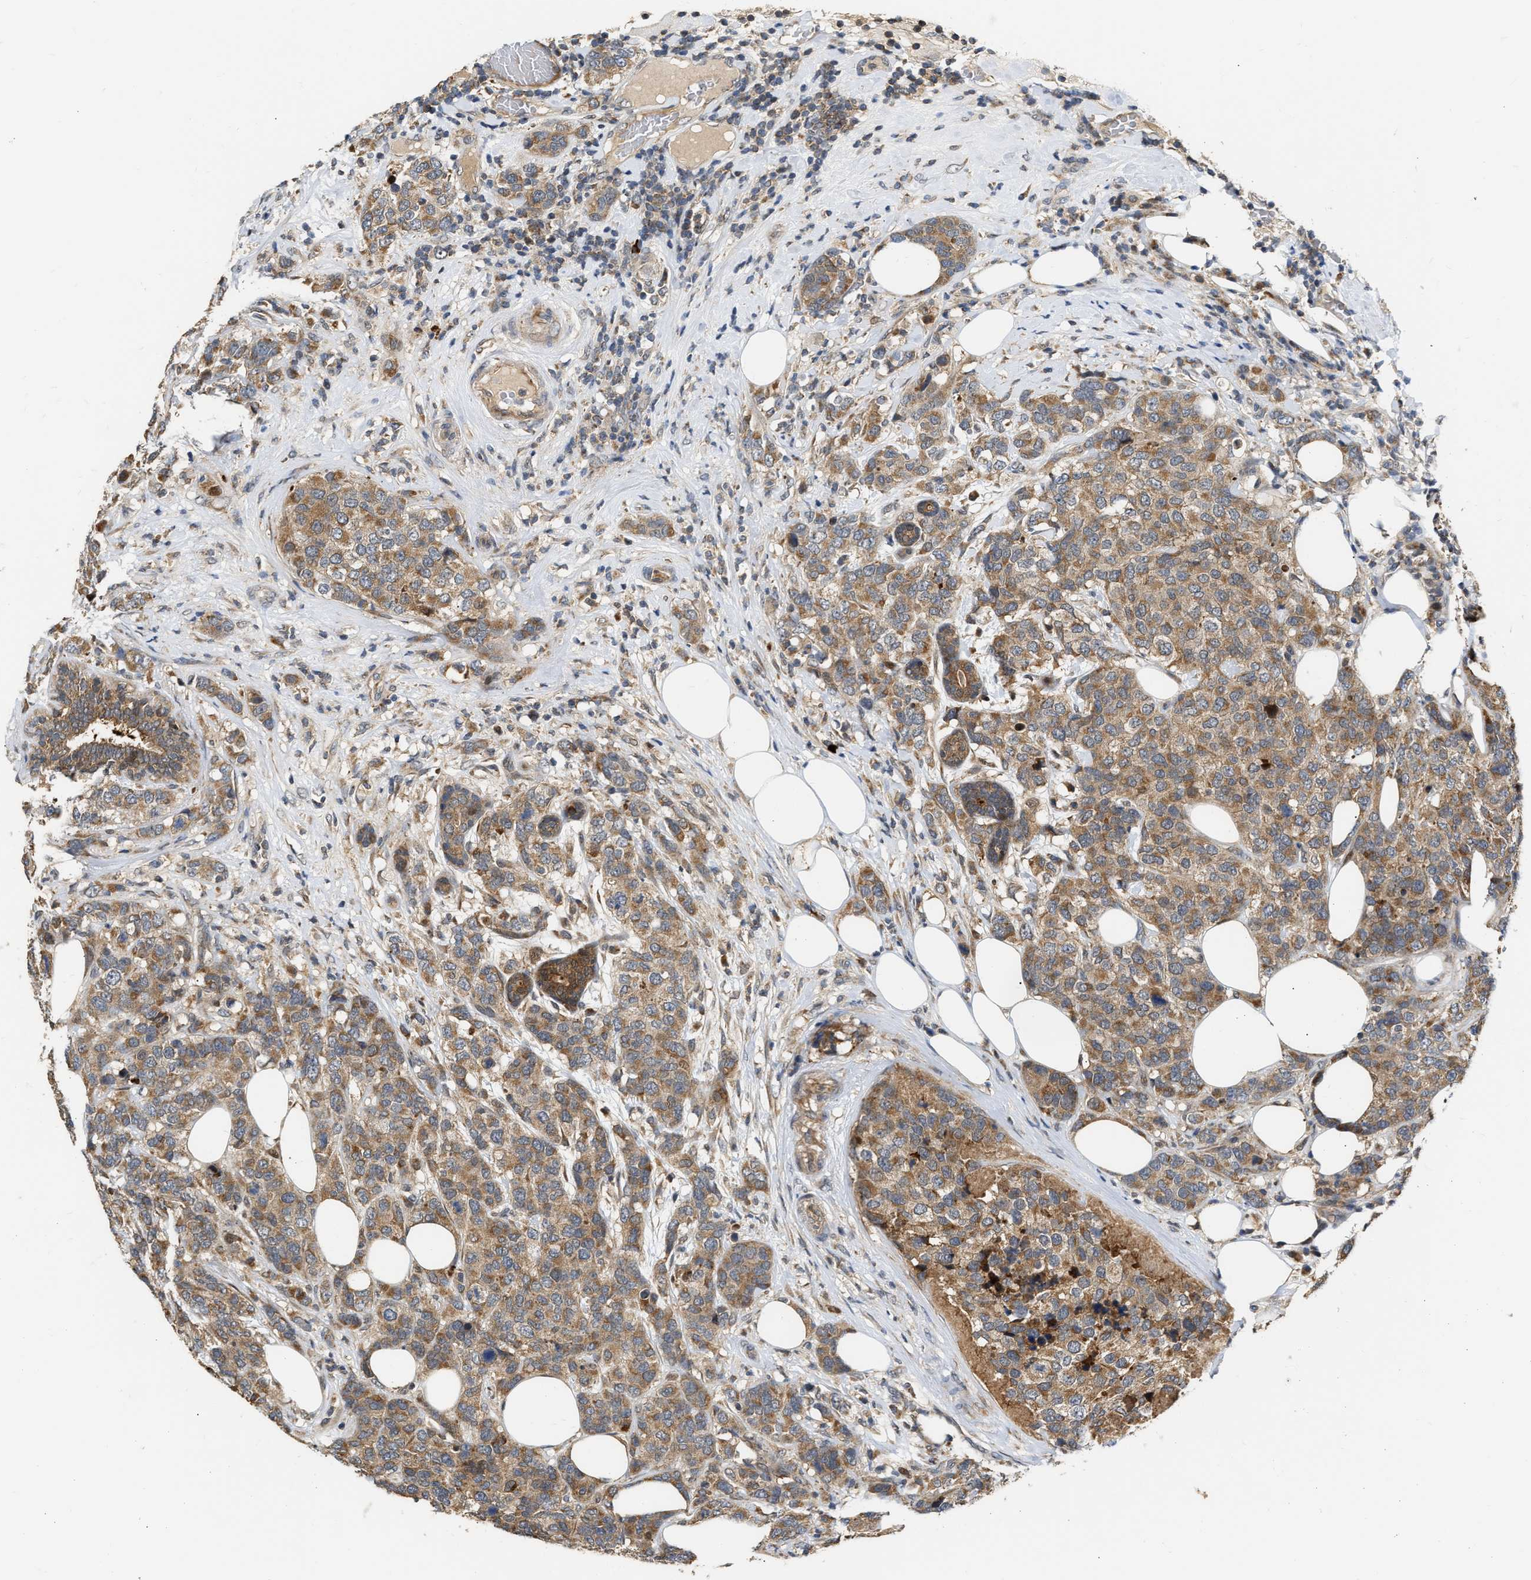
{"staining": {"intensity": "moderate", "quantity": ">75%", "location": "cytoplasmic/membranous"}, "tissue": "breast cancer", "cell_type": "Tumor cells", "image_type": "cancer", "snomed": [{"axis": "morphology", "description": "Lobular carcinoma"}, {"axis": "topography", "description": "Breast"}], "caption": "The immunohistochemical stain shows moderate cytoplasmic/membranous positivity in tumor cells of breast lobular carcinoma tissue.", "gene": "EXTL2", "patient": {"sex": "female", "age": 59}}